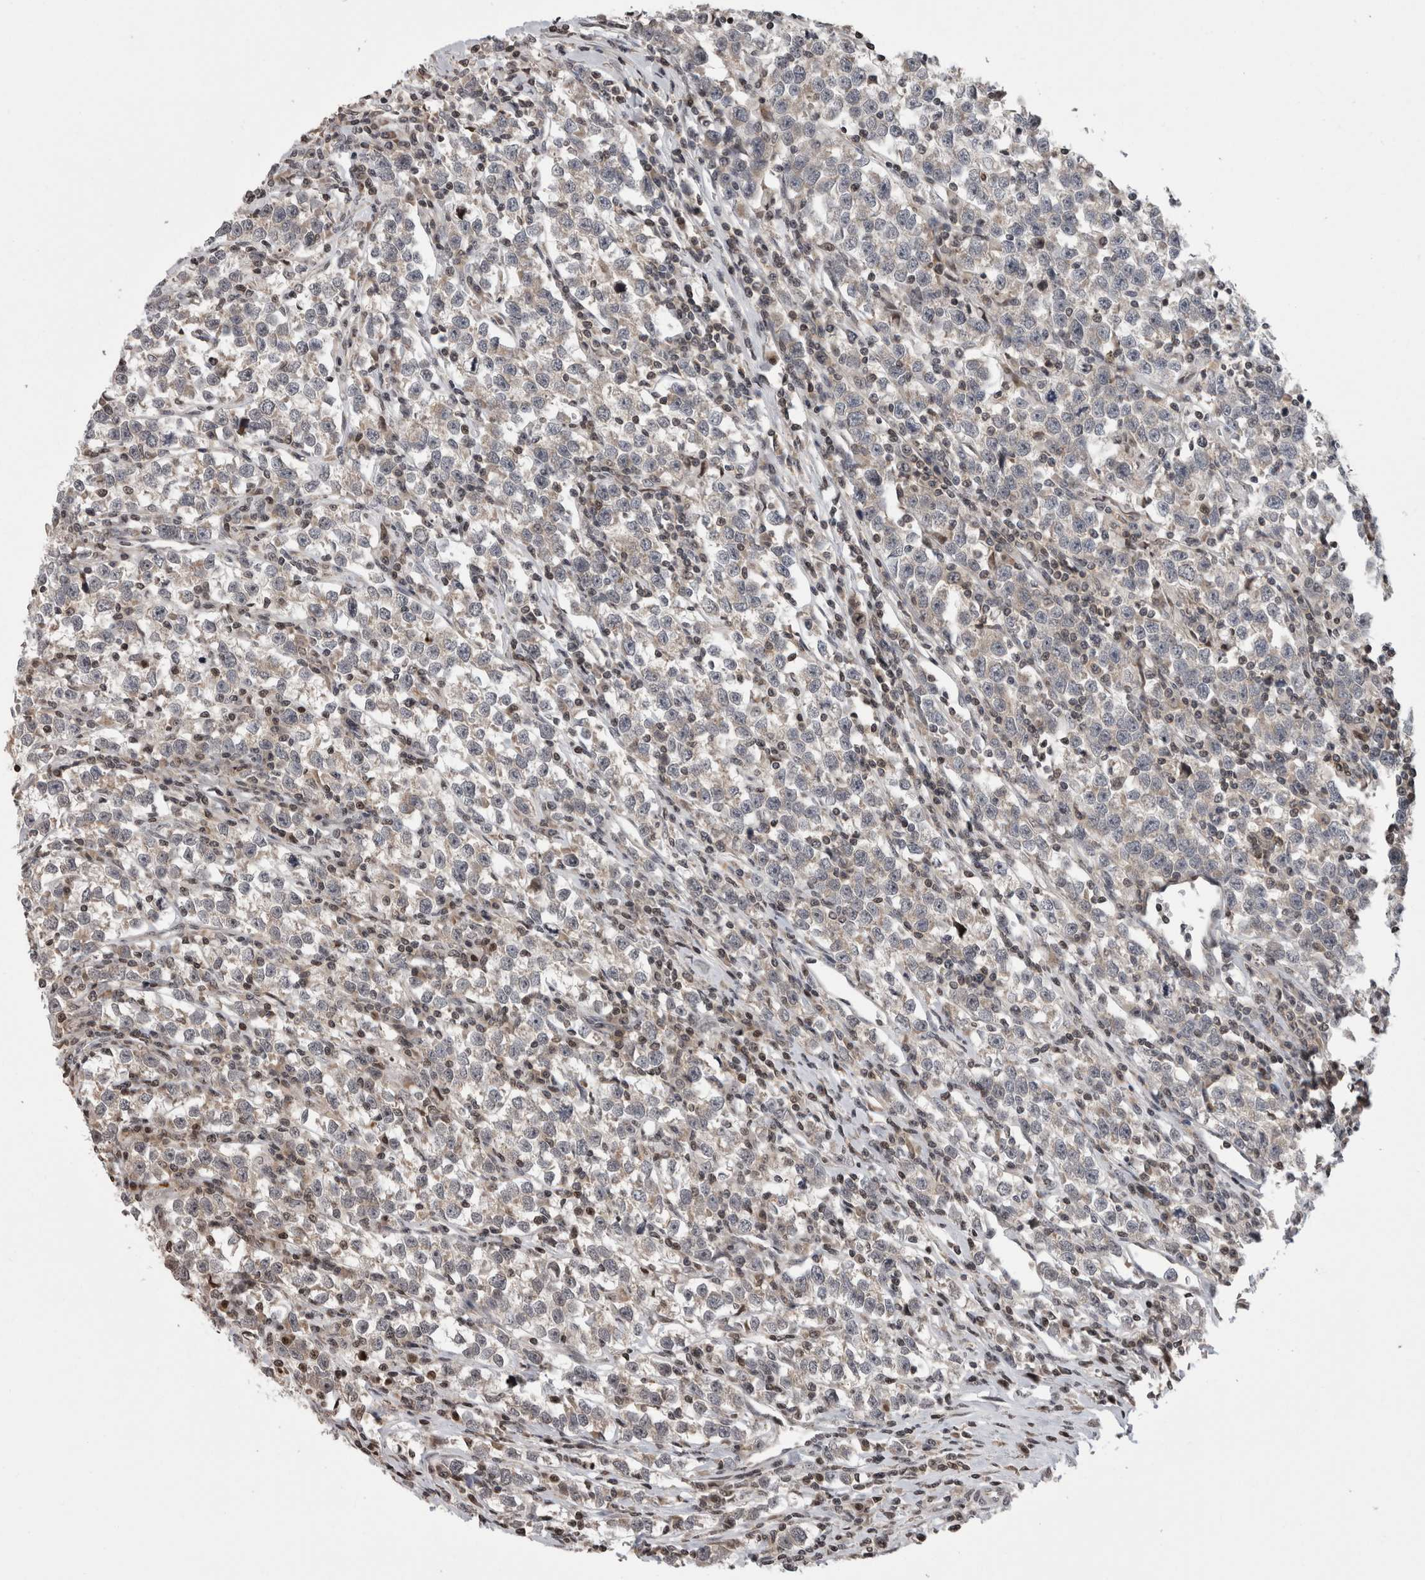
{"staining": {"intensity": "negative", "quantity": "none", "location": "none"}, "tissue": "testis cancer", "cell_type": "Tumor cells", "image_type": "cancer", "snomed": [{"axis": "morphology", "description": "Normal tissue, NOS"}, {"axis": "morphology", "description": "Seminoma, NOS"}, {"axis": "topography", "description": "Testis"}], "caption": "High magnification brightfield microscopy of seminoma (testis) stained with DAB (brown) and counterstained with hematoxylin (blue): tumor cells show no significant staining.", "gene": "ZBTB11", "patient": {"sex": "male", "age": 43}}